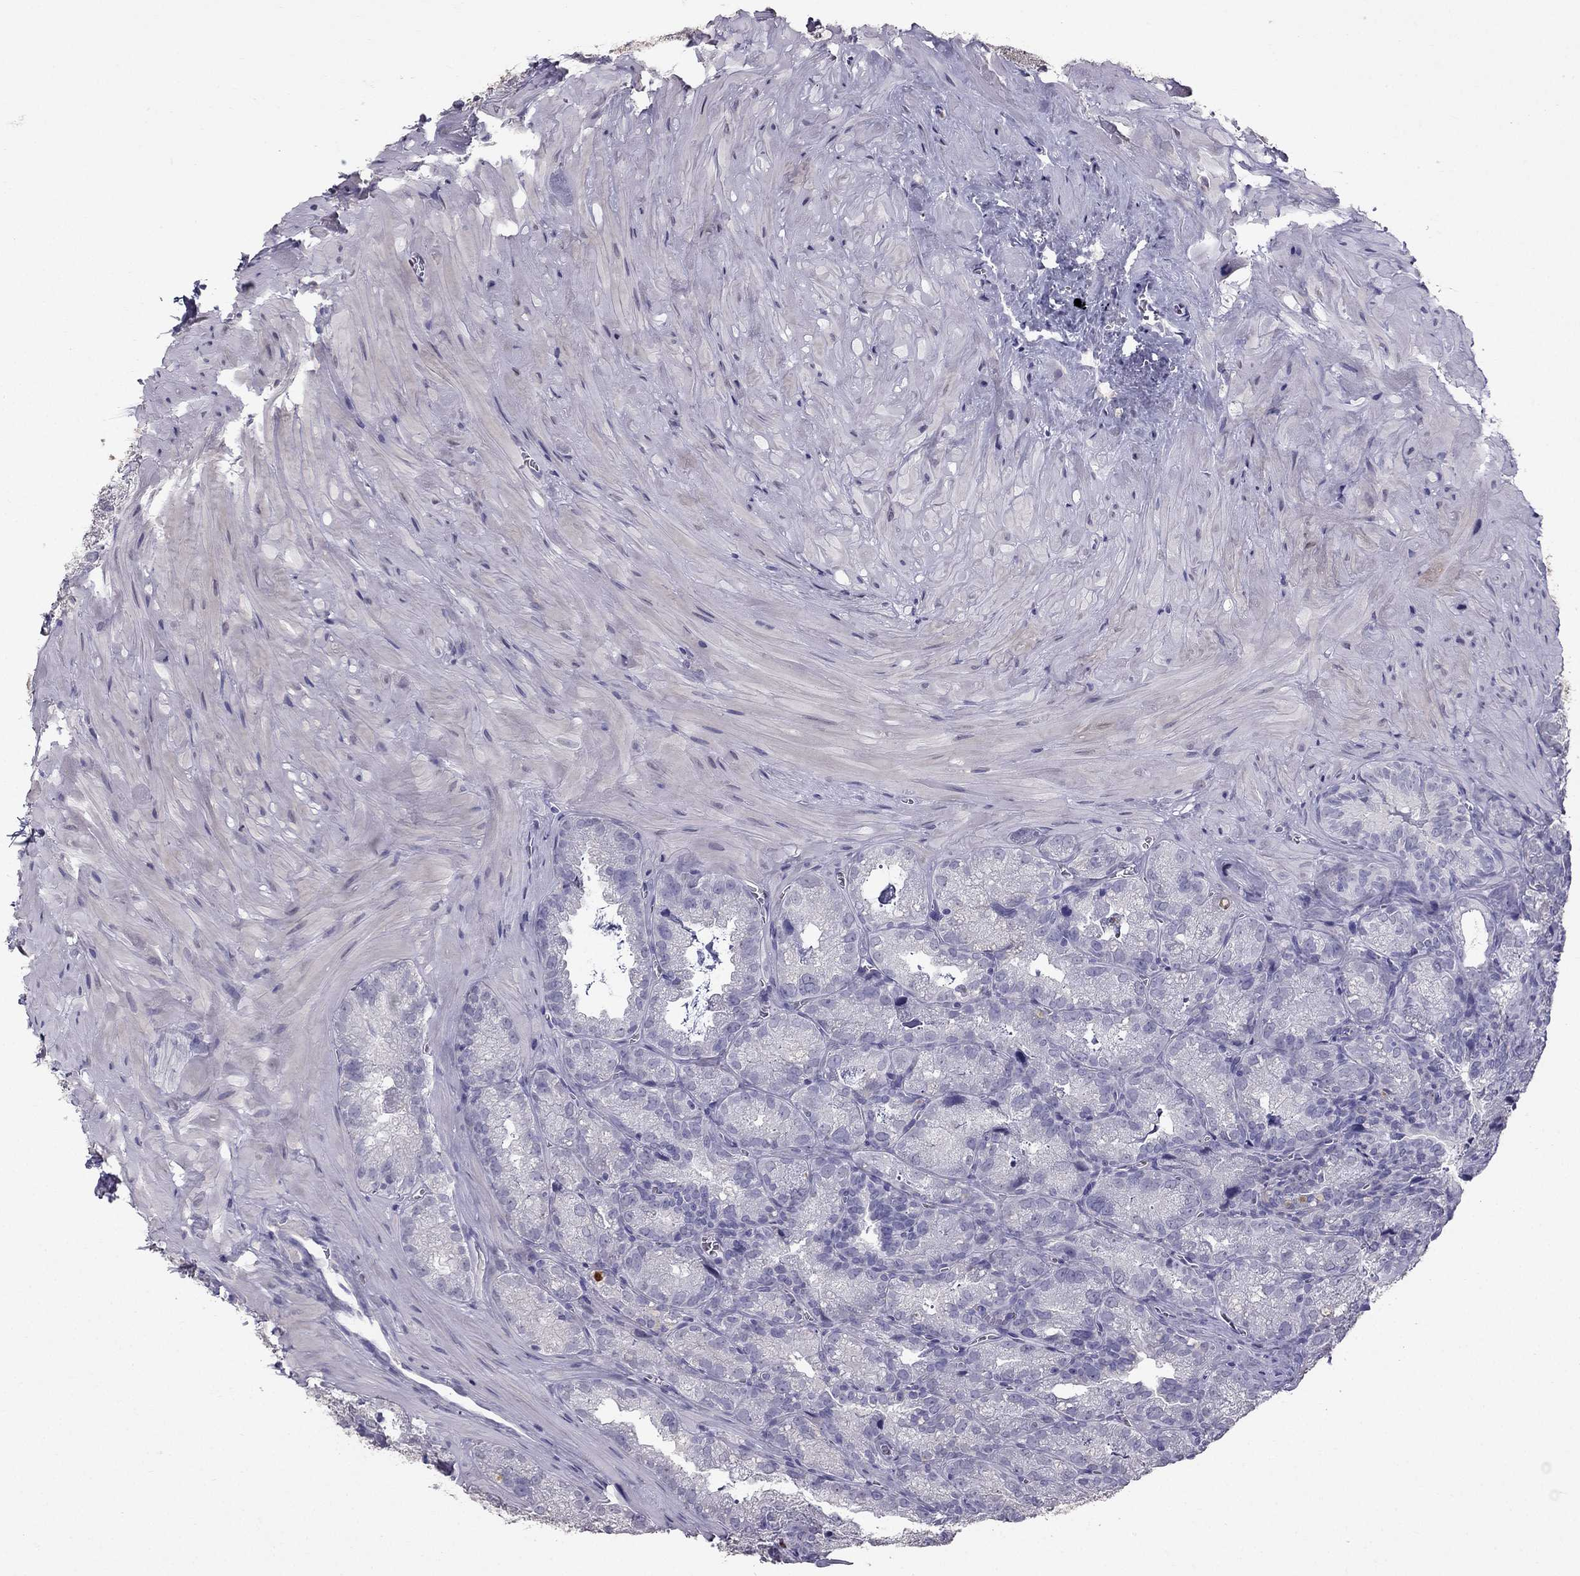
{"staining": {"intensity": "negative", "quantity": "none", "location": "none"}, "tissue": "seminal vesicle", "cell_type": "Glandular cells", "image_type": "normal", "snomed": [{"axis": "morphology", "description": "Normal tissue, NOS"}, {"axis": "topography", "description": "Seminal veicle"}], "caption": "Human seminal vesicle stained for a protein using IHC shows no positivity in glandular cells.", "gene": "ARHGAP11A", "patient": {"sex": "male", "age": 57}}